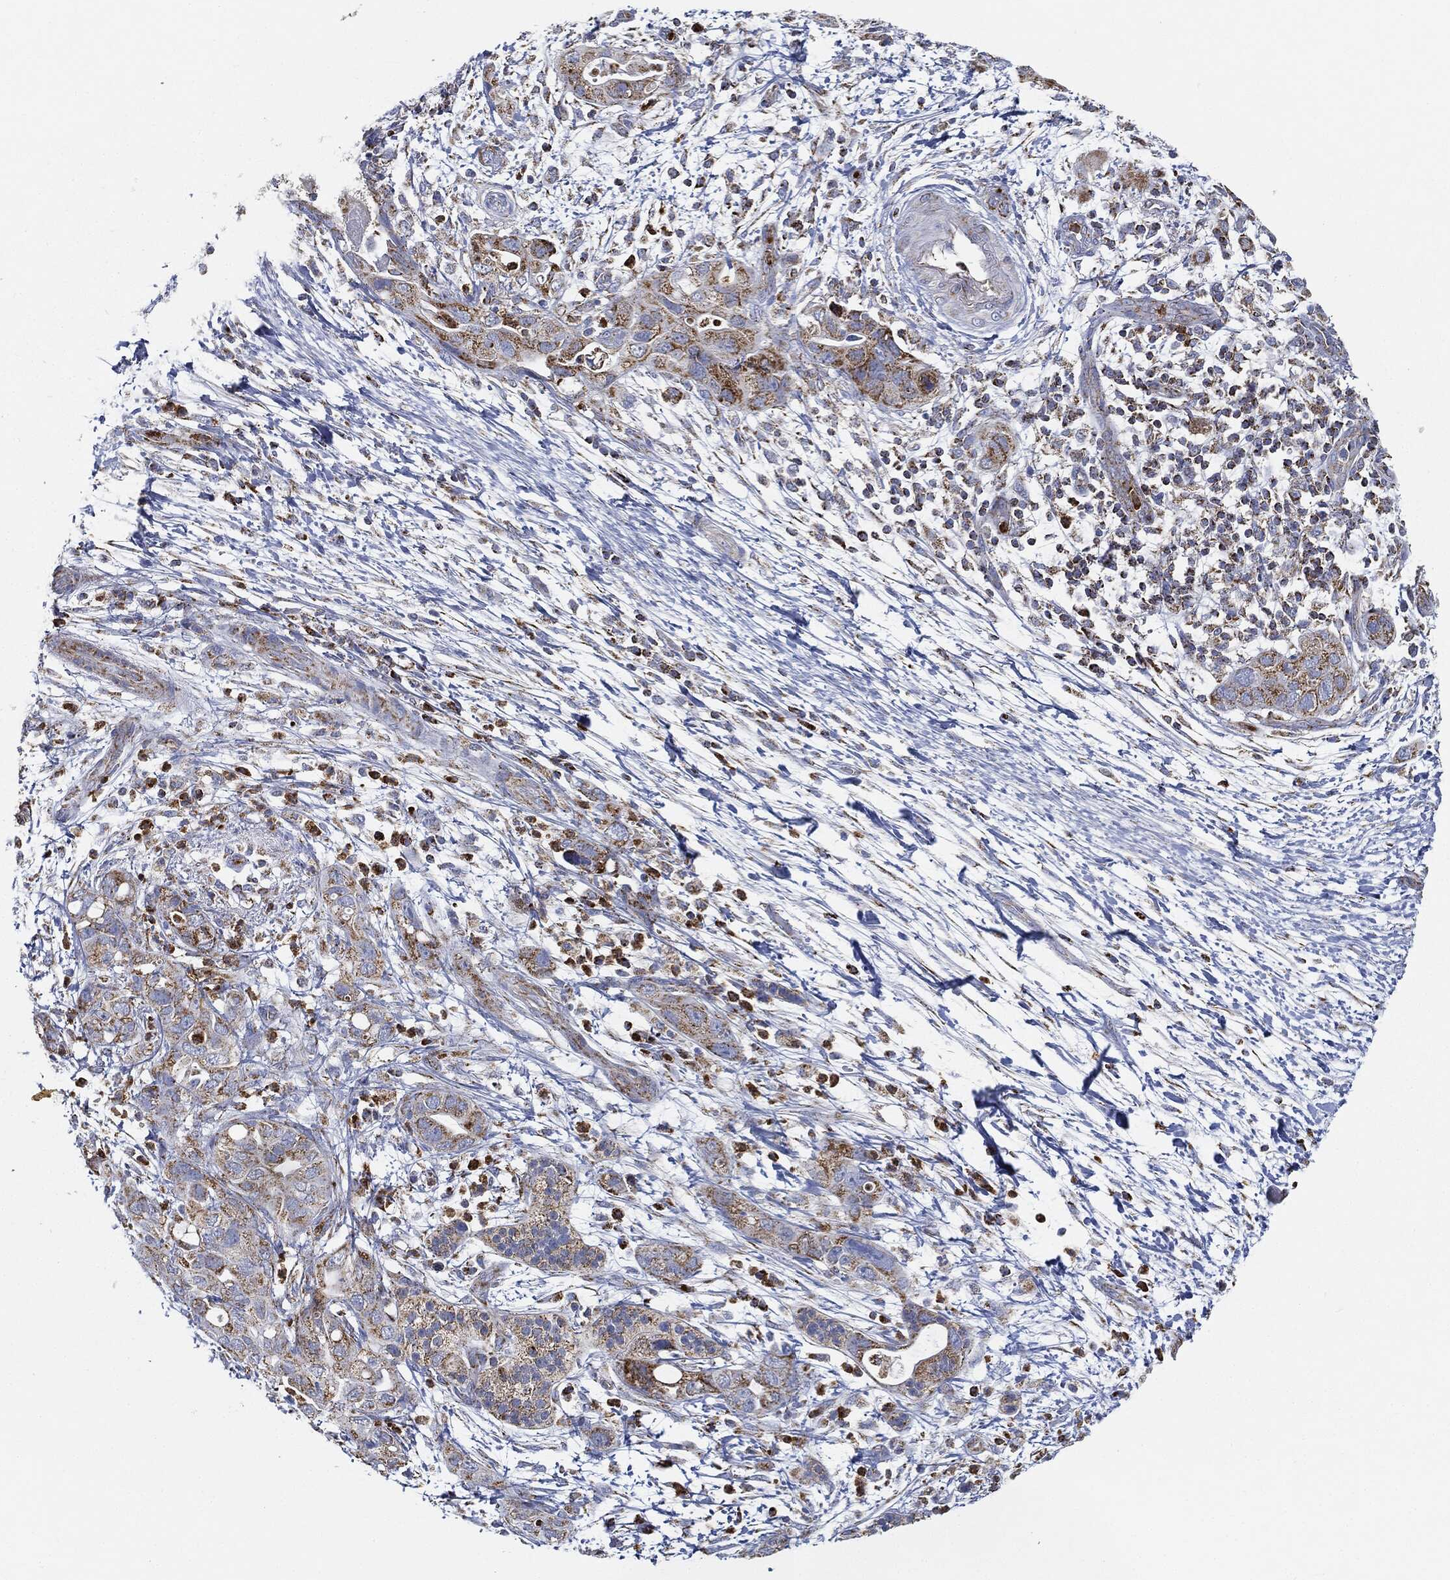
{"staining": {"intensity": "moderate", "quantity": ">75%", "location": "cytoplasmic/membranous"}, "tissue": "pancreatic cancer", "cell_type": "Tumor cells", "image_type": "cancer", "snomed": [{"axis": "morphology", "description": "Adenocarcinoma, NOS"}, {"axis": "topography", "description": "Pancreas"}], "caption": "Protein expression analysis of human pancreatic adenocarcinoma reveals moderate cytoplasmic/membranous expression in about >75% of tumor cells.", "gene": "CAPN15", "patient": {"sex": "female", "age": 72}}